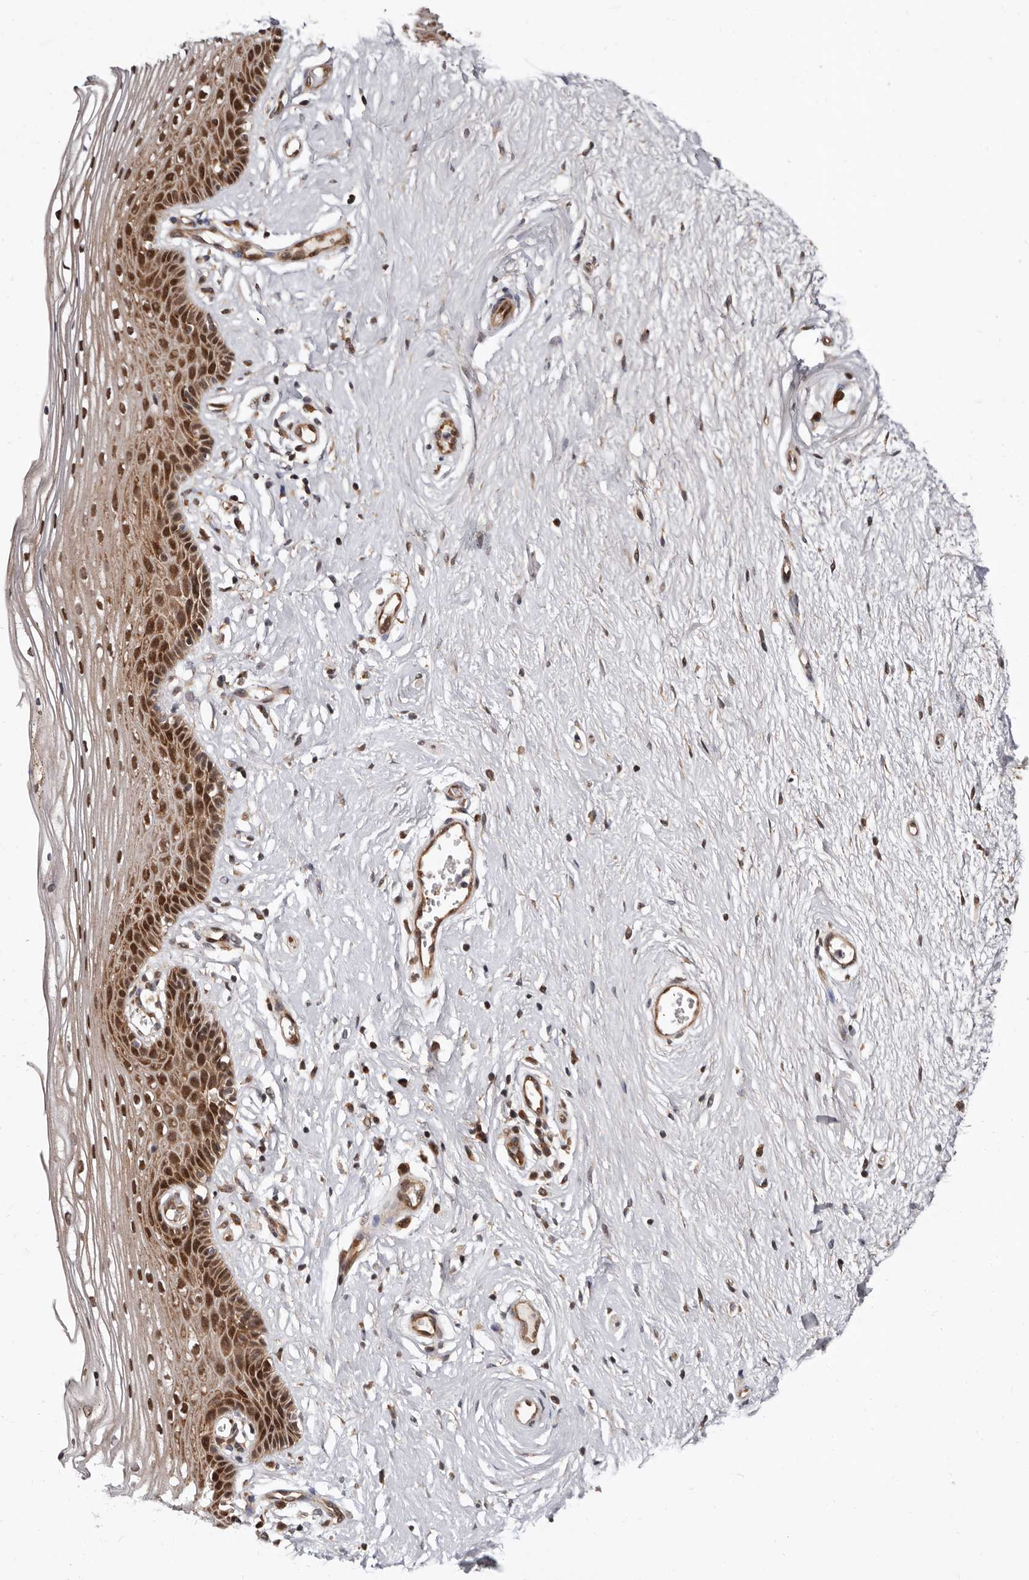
{"staining": {"intensity": "moderate", "quantity": "25%-75%", "location": "cytoplasmic/membranous,nuclear"}, "tissue": "vagina", "cell_type": "Squamous epithelial cells", "image_type": "normal", "snomed": [{"axis": "morphology", "description": "Normal tissue, NOS"}, {"axis": "topography", "description": "Vagina"}], "caption": "There is medium levels of moderate cytoplasmic/membranous,nuclear positivity in squamous epithelial cells of unremarkable vagina, as demonstrated by immunohistochemical staining (brown color).", "gene": "WEE2", "patient": {"sex": "female", "age": 46}}